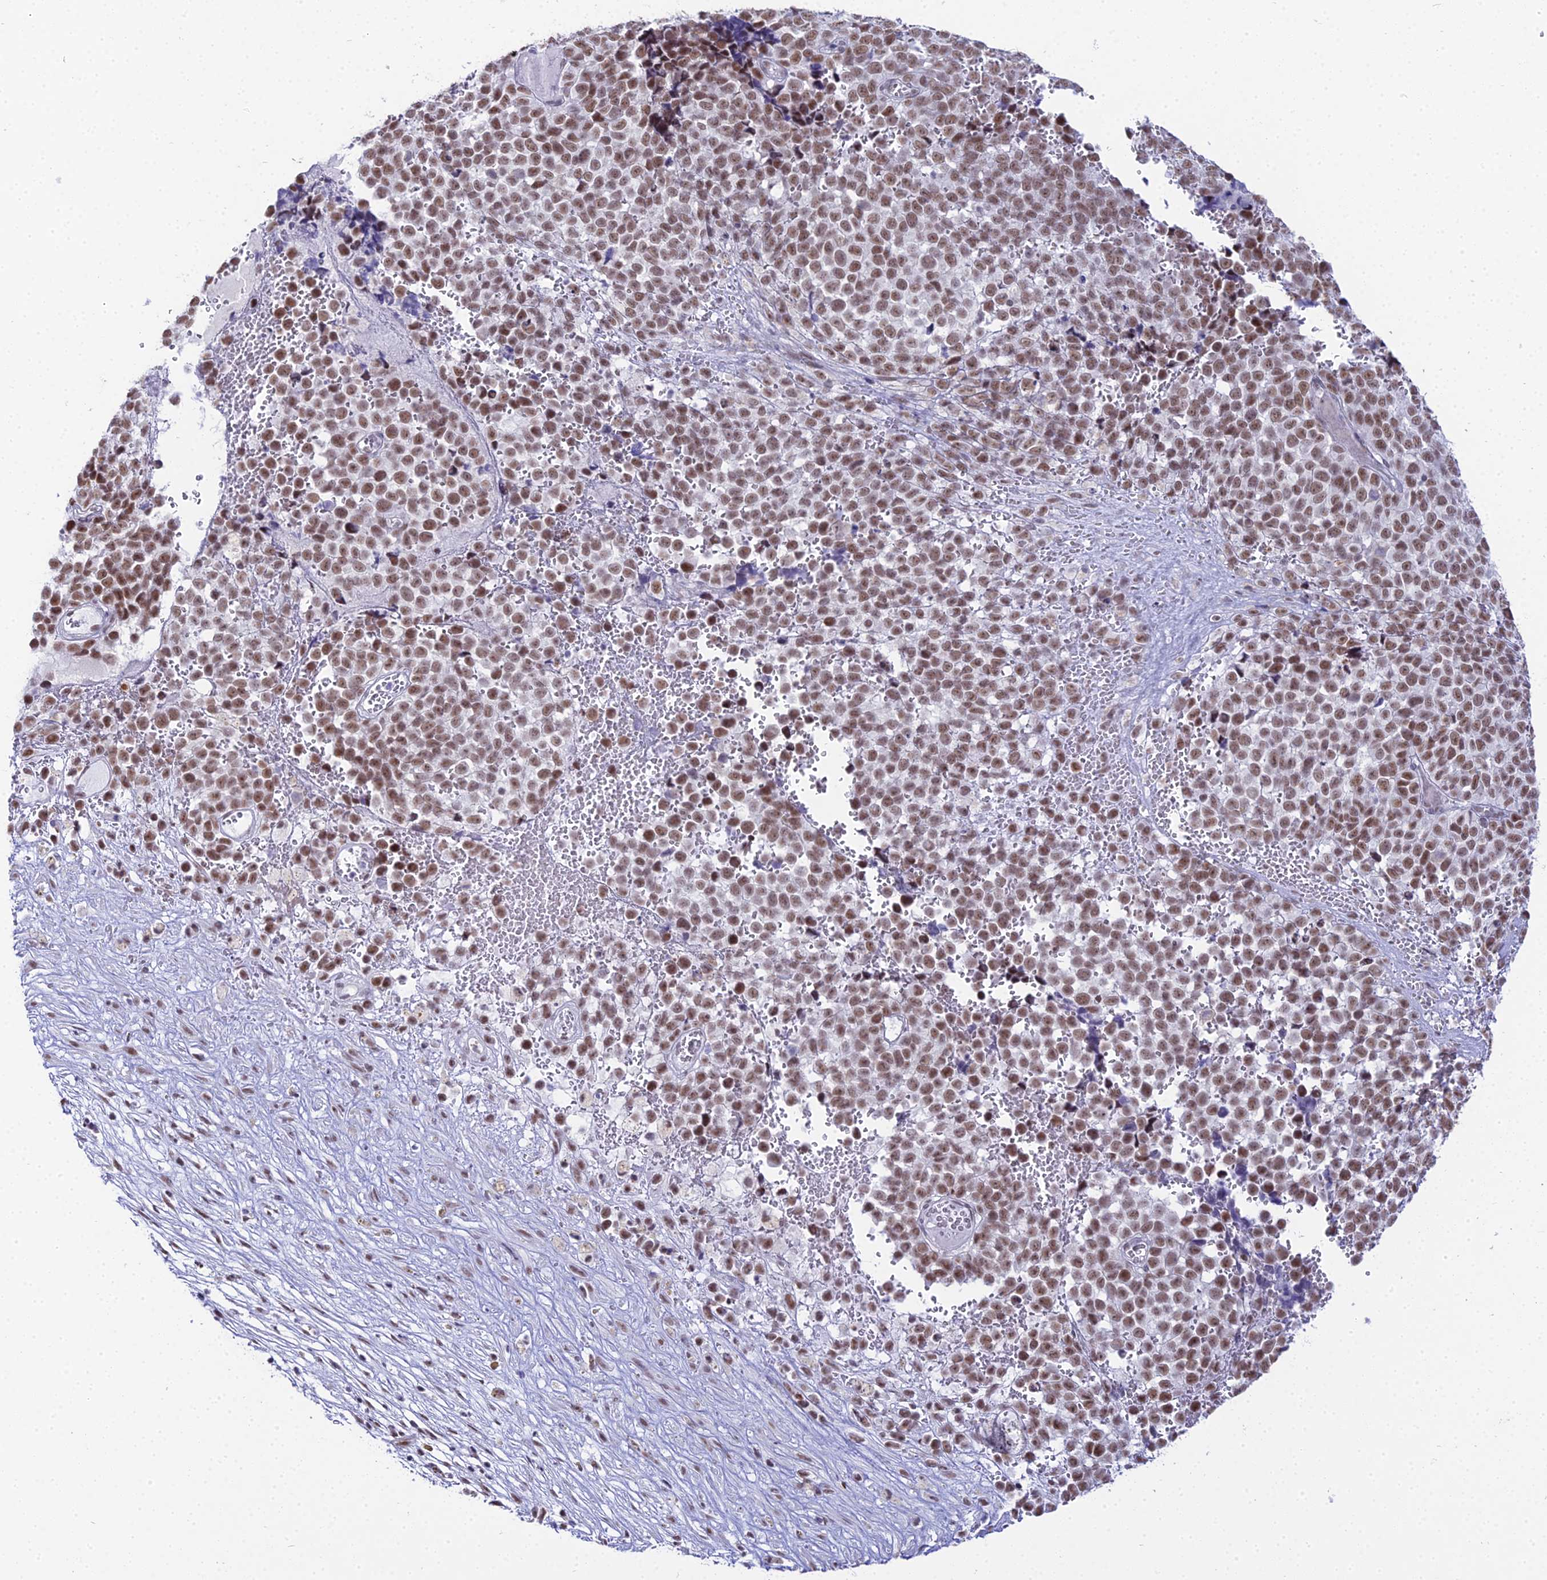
{"staining": {"intensity": "moderate", "quantity": ">75%", "location": "nuclear"}, "tissue": "melanoma", "cell_type": "Tumor cells", "image_type": "cancer", "snomed": [{"axis": "morphology", "description": "Malignant melanoma, NOS"}, {"axis": "topography", "description": "Nose, NOS"}], "caption": "An IHC photomicrograph of neoplastic tissue is shown. Protein staining in brown highlights moderate nuclear positivity in melanoma within tumor cells. (DAB (3,3'-diaminobenzidine) IHC with brightfield microscopy, high magnification).", "gene": "RBM12", "patient": {"sex": "female", "age": 48}}